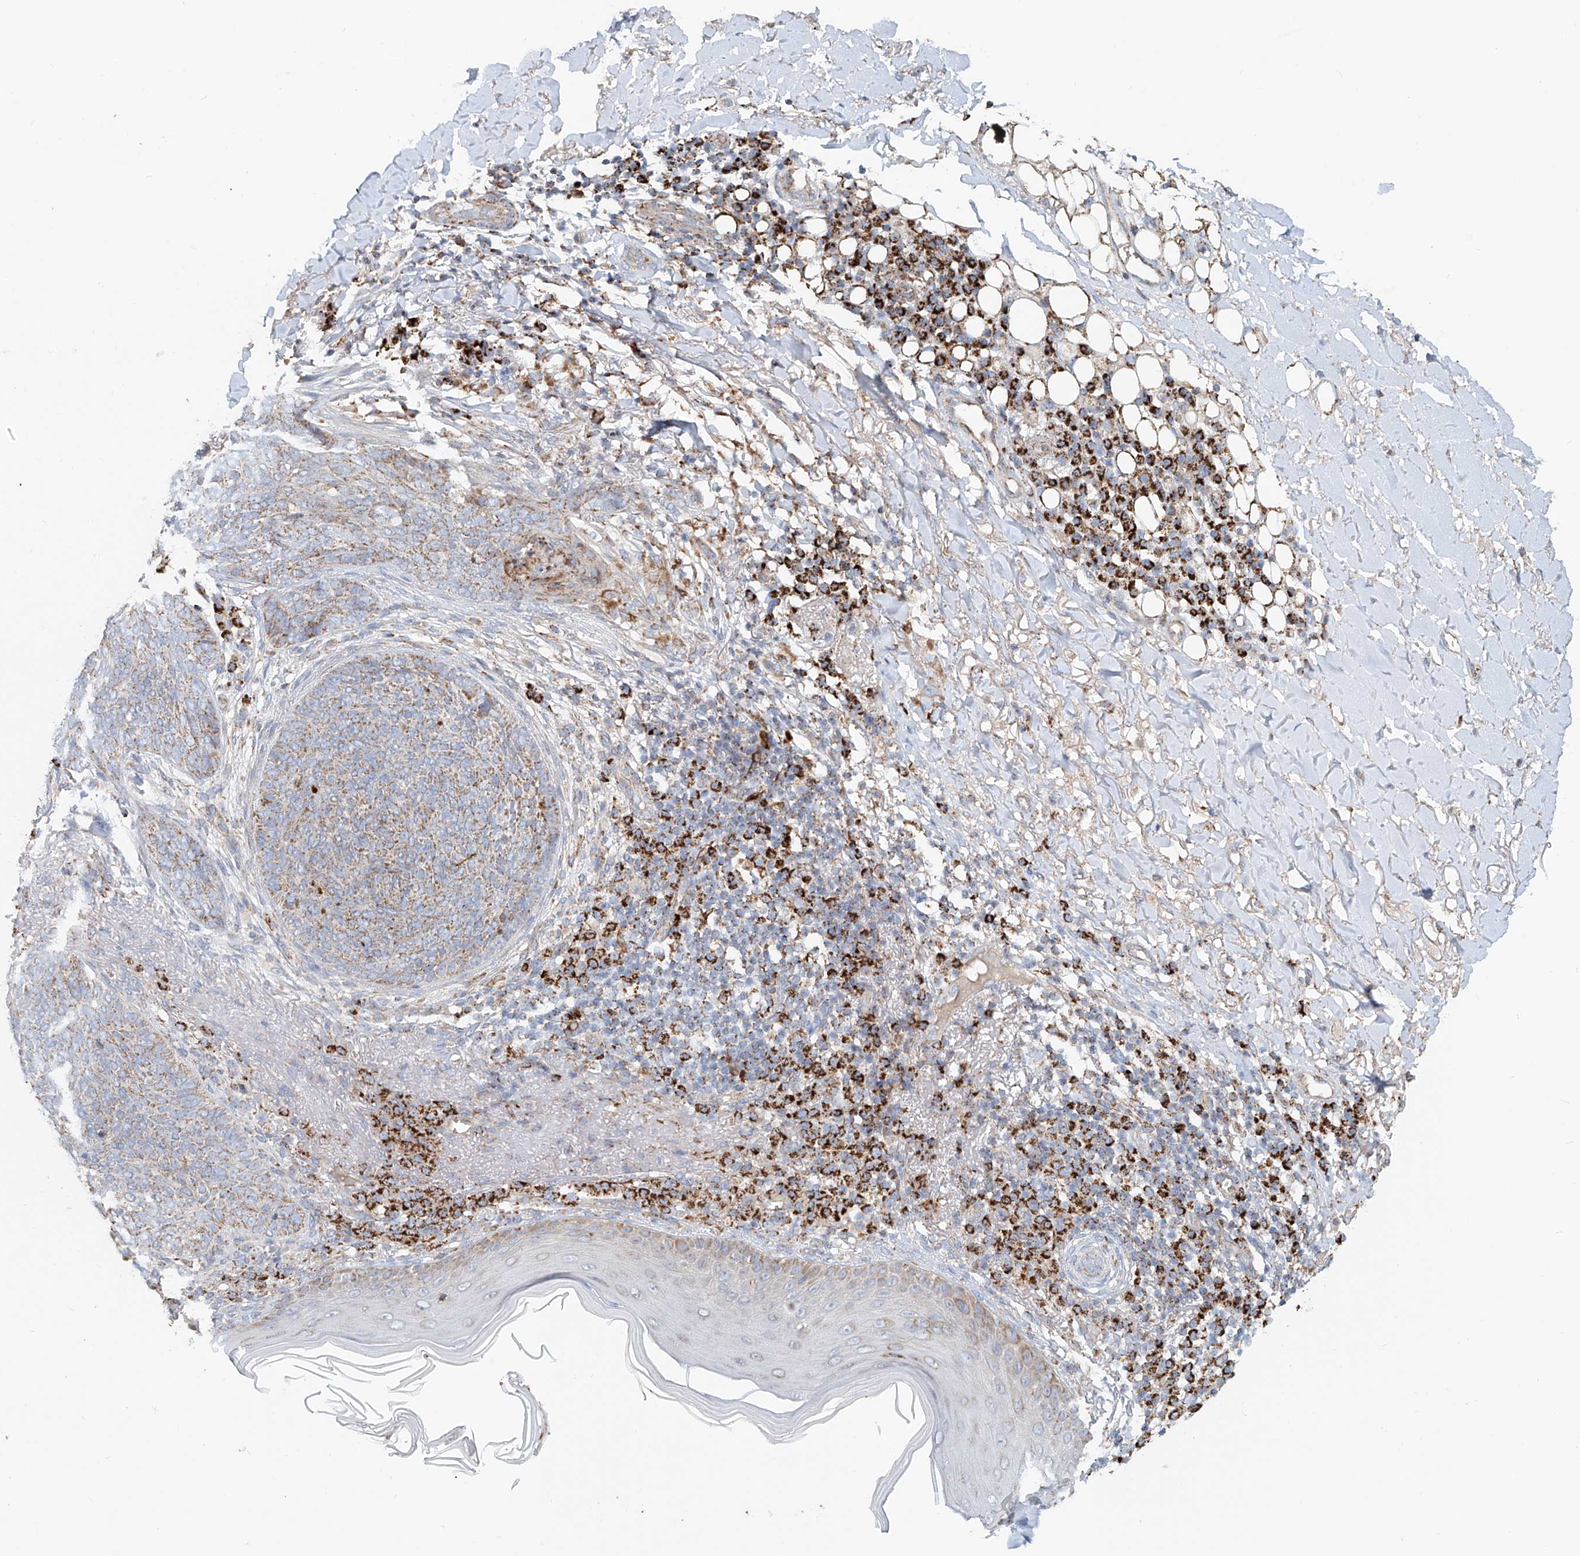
{"staining": {"intensity": "weak", "quantity": "25%-75%", "location": "cytoplasmic/membranous"}, "tissue": "skin cancer", "cell_type": "Tumor cells", "image_type": "cancer", "snomed": [{"axis": "morphology", "description": "Basal cell carcinoma"}, {"axis": "topography", "description": "Skin"}], "caption": "Skin cancer (basal cell carcinoma) stained for a protein (brown) reveals weak cytoplasmic/membranous positive positivity in approximately 25%-75% of tumor cells.", "gene": "CARD10", "patient": {"sex": "male", "age": 85}}